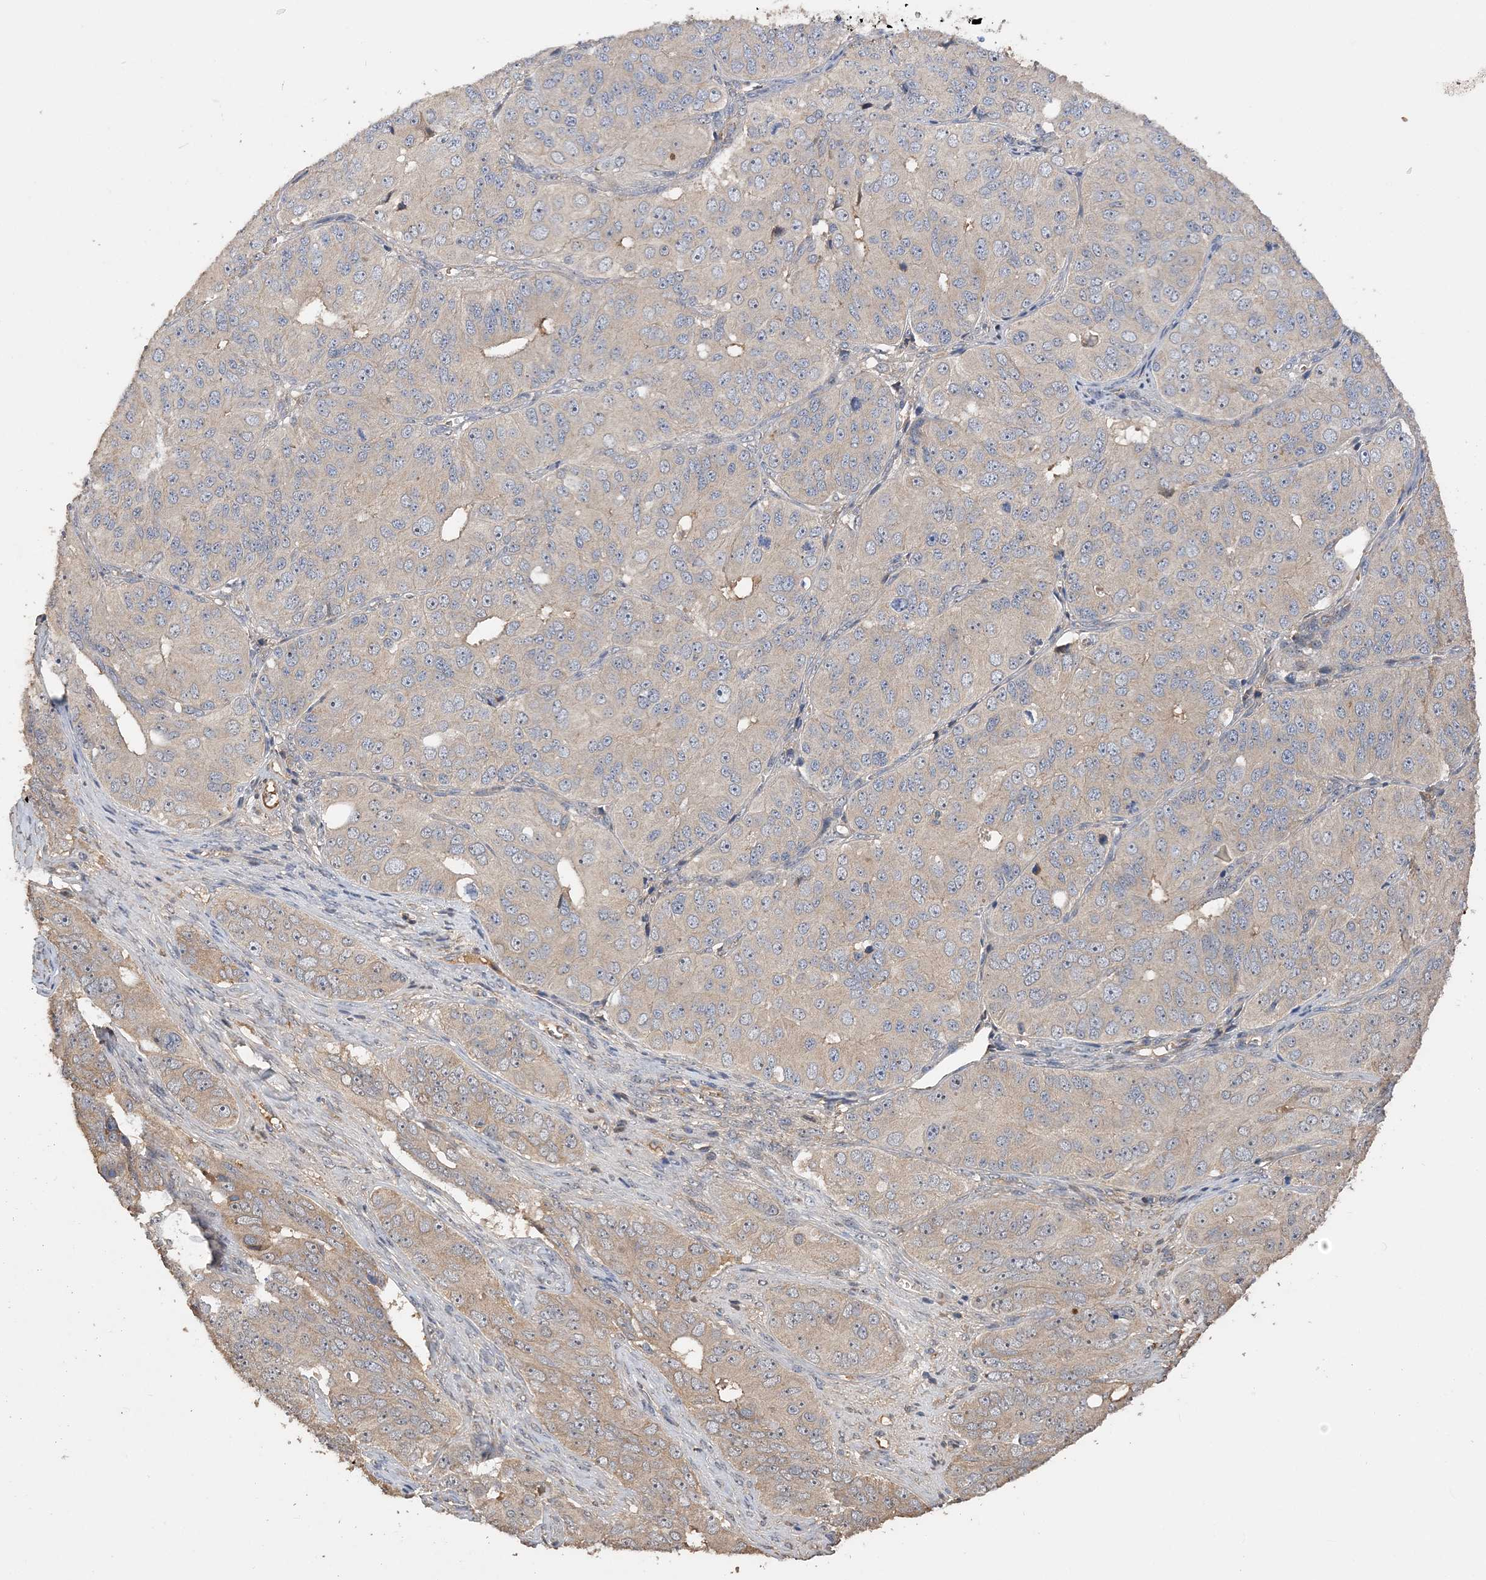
{"staining": {"intensity": "weak", "quantity": "25%-75%", "location": "cytoplasmic/membranous"}, "tissue": "ovarian cancer", "cell_type": "Tumor cells", "image_type": "cancer", "snomed": [{"axis": "morphology", "description": "Carcinoma, endometroid"}, {"axis": "topography", "description": "Ovary"}], "caption": "Endometroid carcinoma (ovarian) tissue shows weak cytoplasmic/membranous staining in about 25%-75% of tumor cells", "gene": "GRINA", "patient": {"sex": "female", "age": 51}}